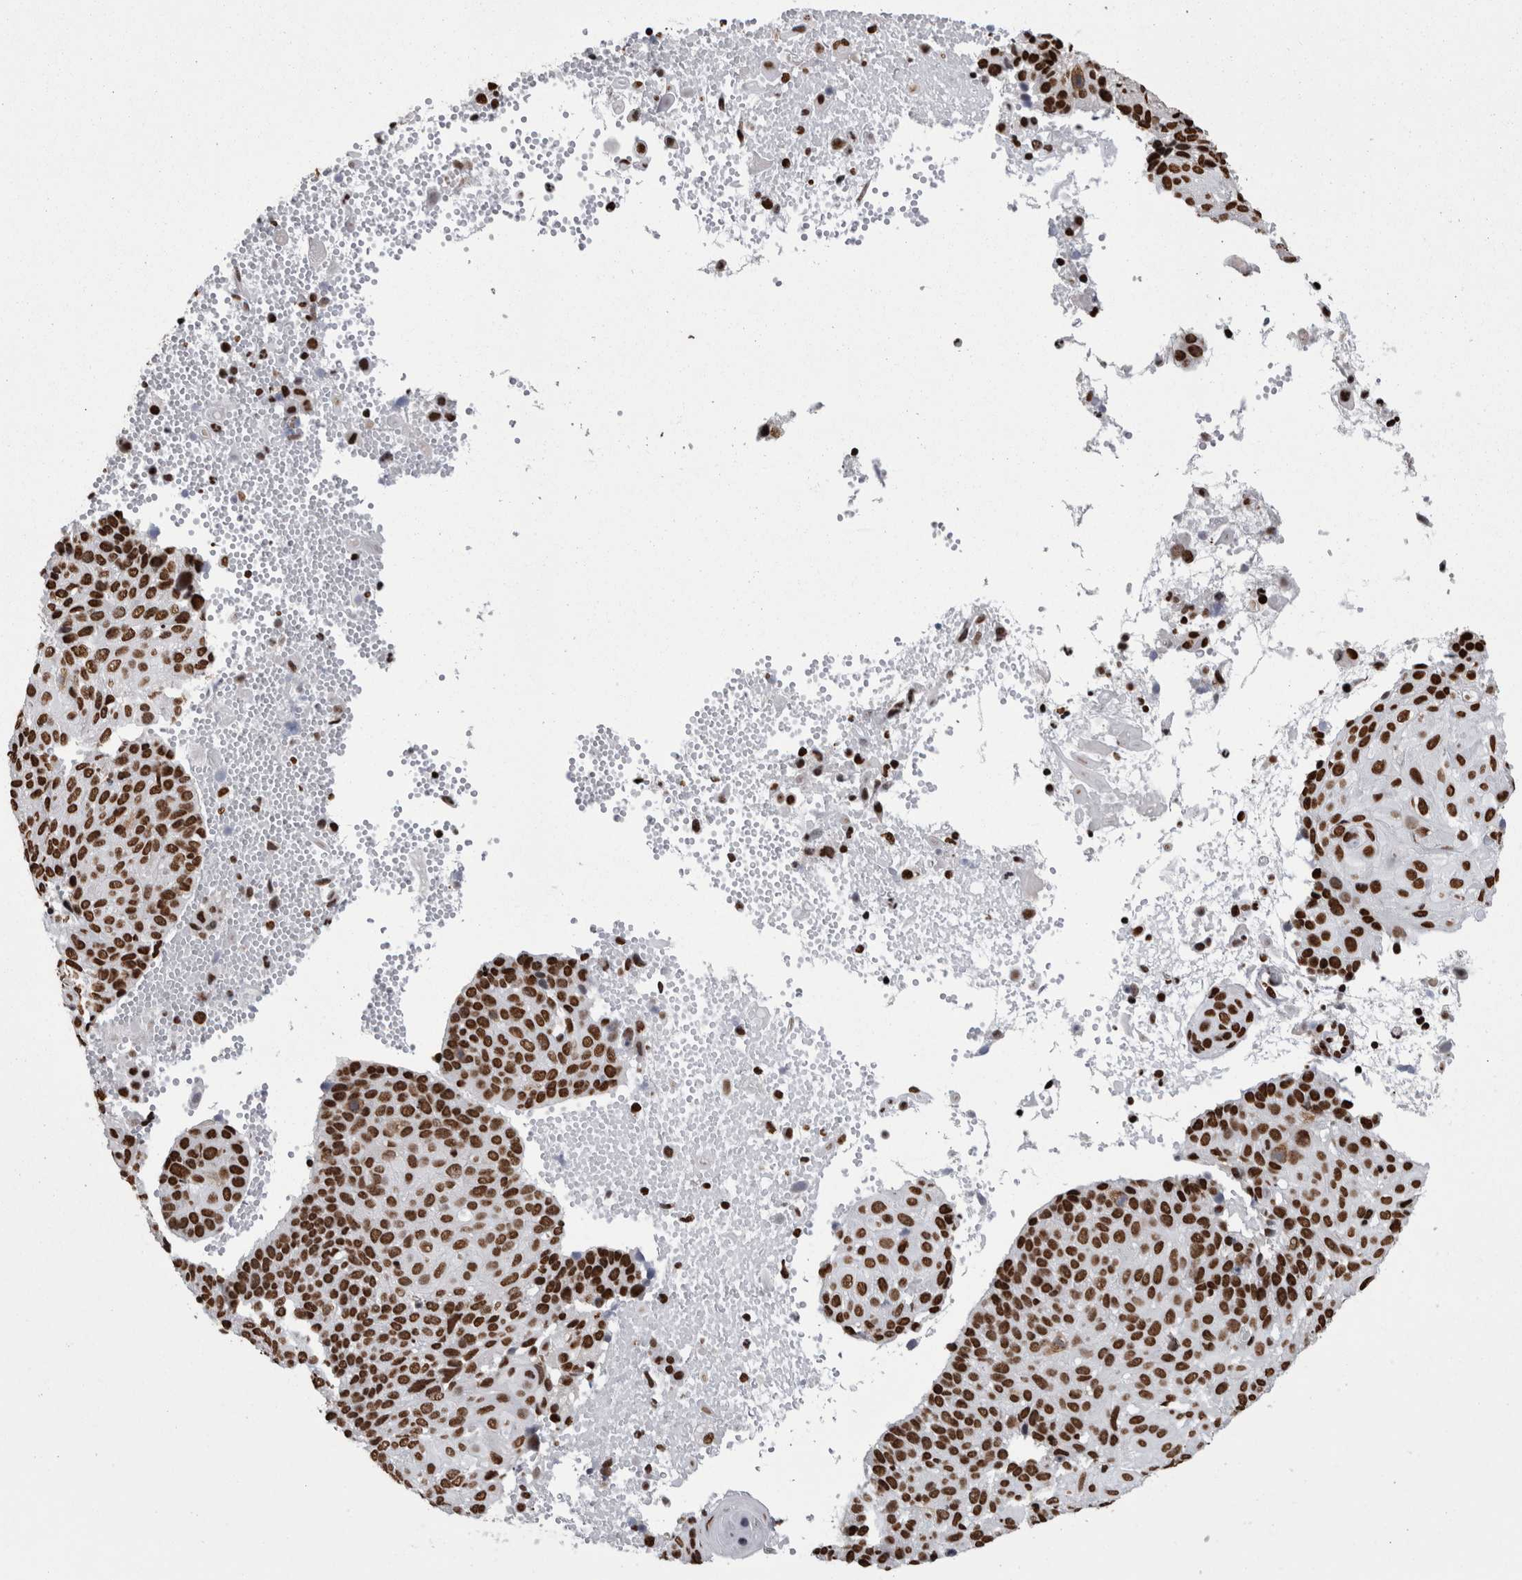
{"staining": {"intensity": "strong", "quantity": ">75%", "location": "nuclear"}, "tissue": "cervical cancer", "cell_type": "Tumor cells", "image_type": "cancer", "snomed": [{"axis": "morphology", "description": "Squamous cell carcinoma, NOS"}, {"axis": "topography", "description": "Cervix"}], "caption": "Tumor cells display strong nuclear positivity in about >75% of cells in cervical cancer. Nuclei are stained in blue.", "gene": "HNRNPM", "patient": {"sex": "female", "age": 74}}